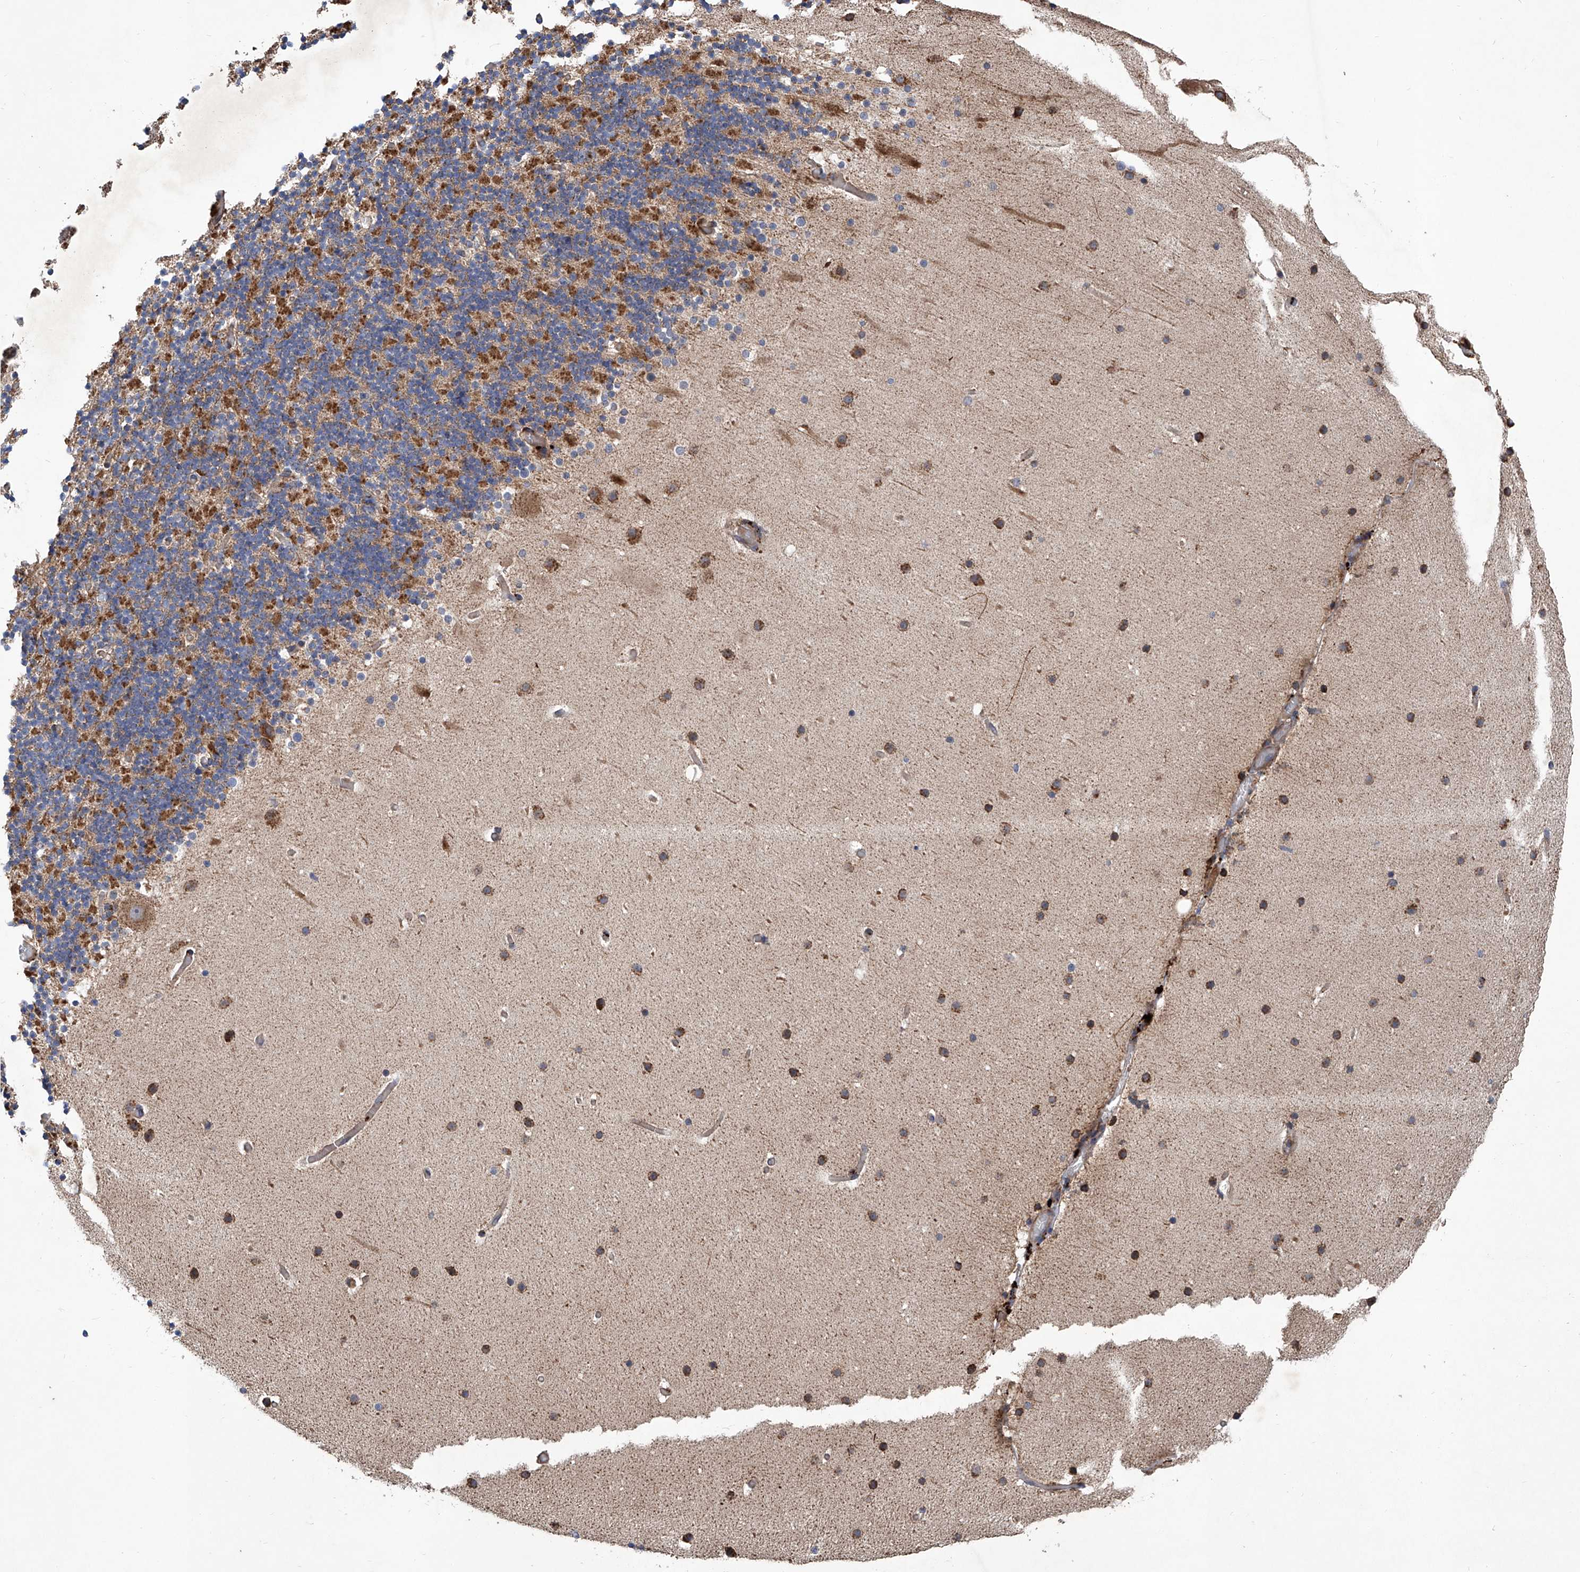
{"staining": {"intensity": "strong", "quantity": "25%-75%", "location": "cytoplasmic/membranous"}, "tissue": "cerebellum", "cell_type": "Cells in granular layer", "image_type": "normal", "snomed": [{"axis": "morphology", "description": "Normal tissue, NOS"}, {"axis": "topography", "description": "Cerebellum"}], "caption": "A high-resolution micrograph shows IHC staining of normal cerebellum, which displays strong cytoplasmic/membranous positivity in about 25%-75% of cells in granular layer. (brown staining indicates protein expression, while blue staining denotes nuclei).", "gene": "ASCC3", "patient": {"sex": "male", "age": 57}}